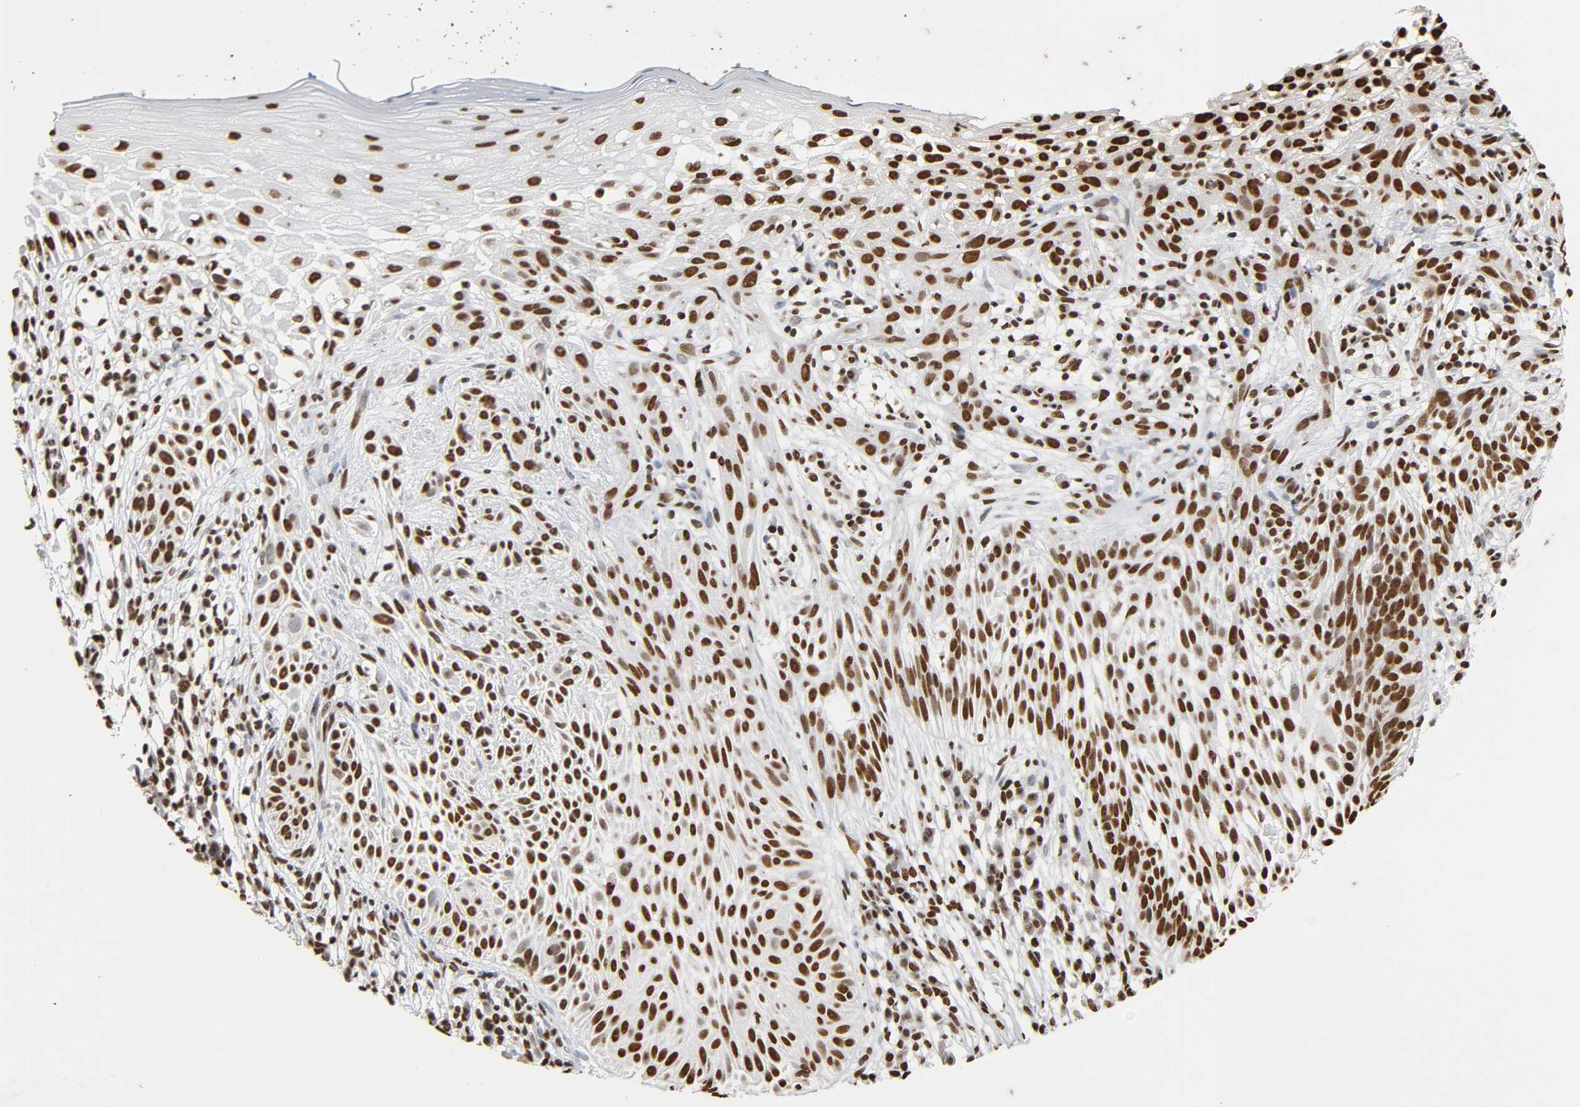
{"staining": {"intensity": "strong", "quantity": ">75%", "location": "nuclear"}, "tissue": "skin cancer", "cell_type": "Tumor cells", "image_type": "cancer", "snomed": [{"axis": "morphology", "description": "Normal tissue, NOS"}, {"axis": "morphology", "description": "Basal cell carcinoma"}, {"axis": "topography", "description": "Skin"}], "caption": "IHC of basal cell carcinoma (skin) shows high levels of strong nuclear staining in about >75% of tumor cells.", "gene": "HNRNPC", "patient": {"sex": "female", "age": 69}}